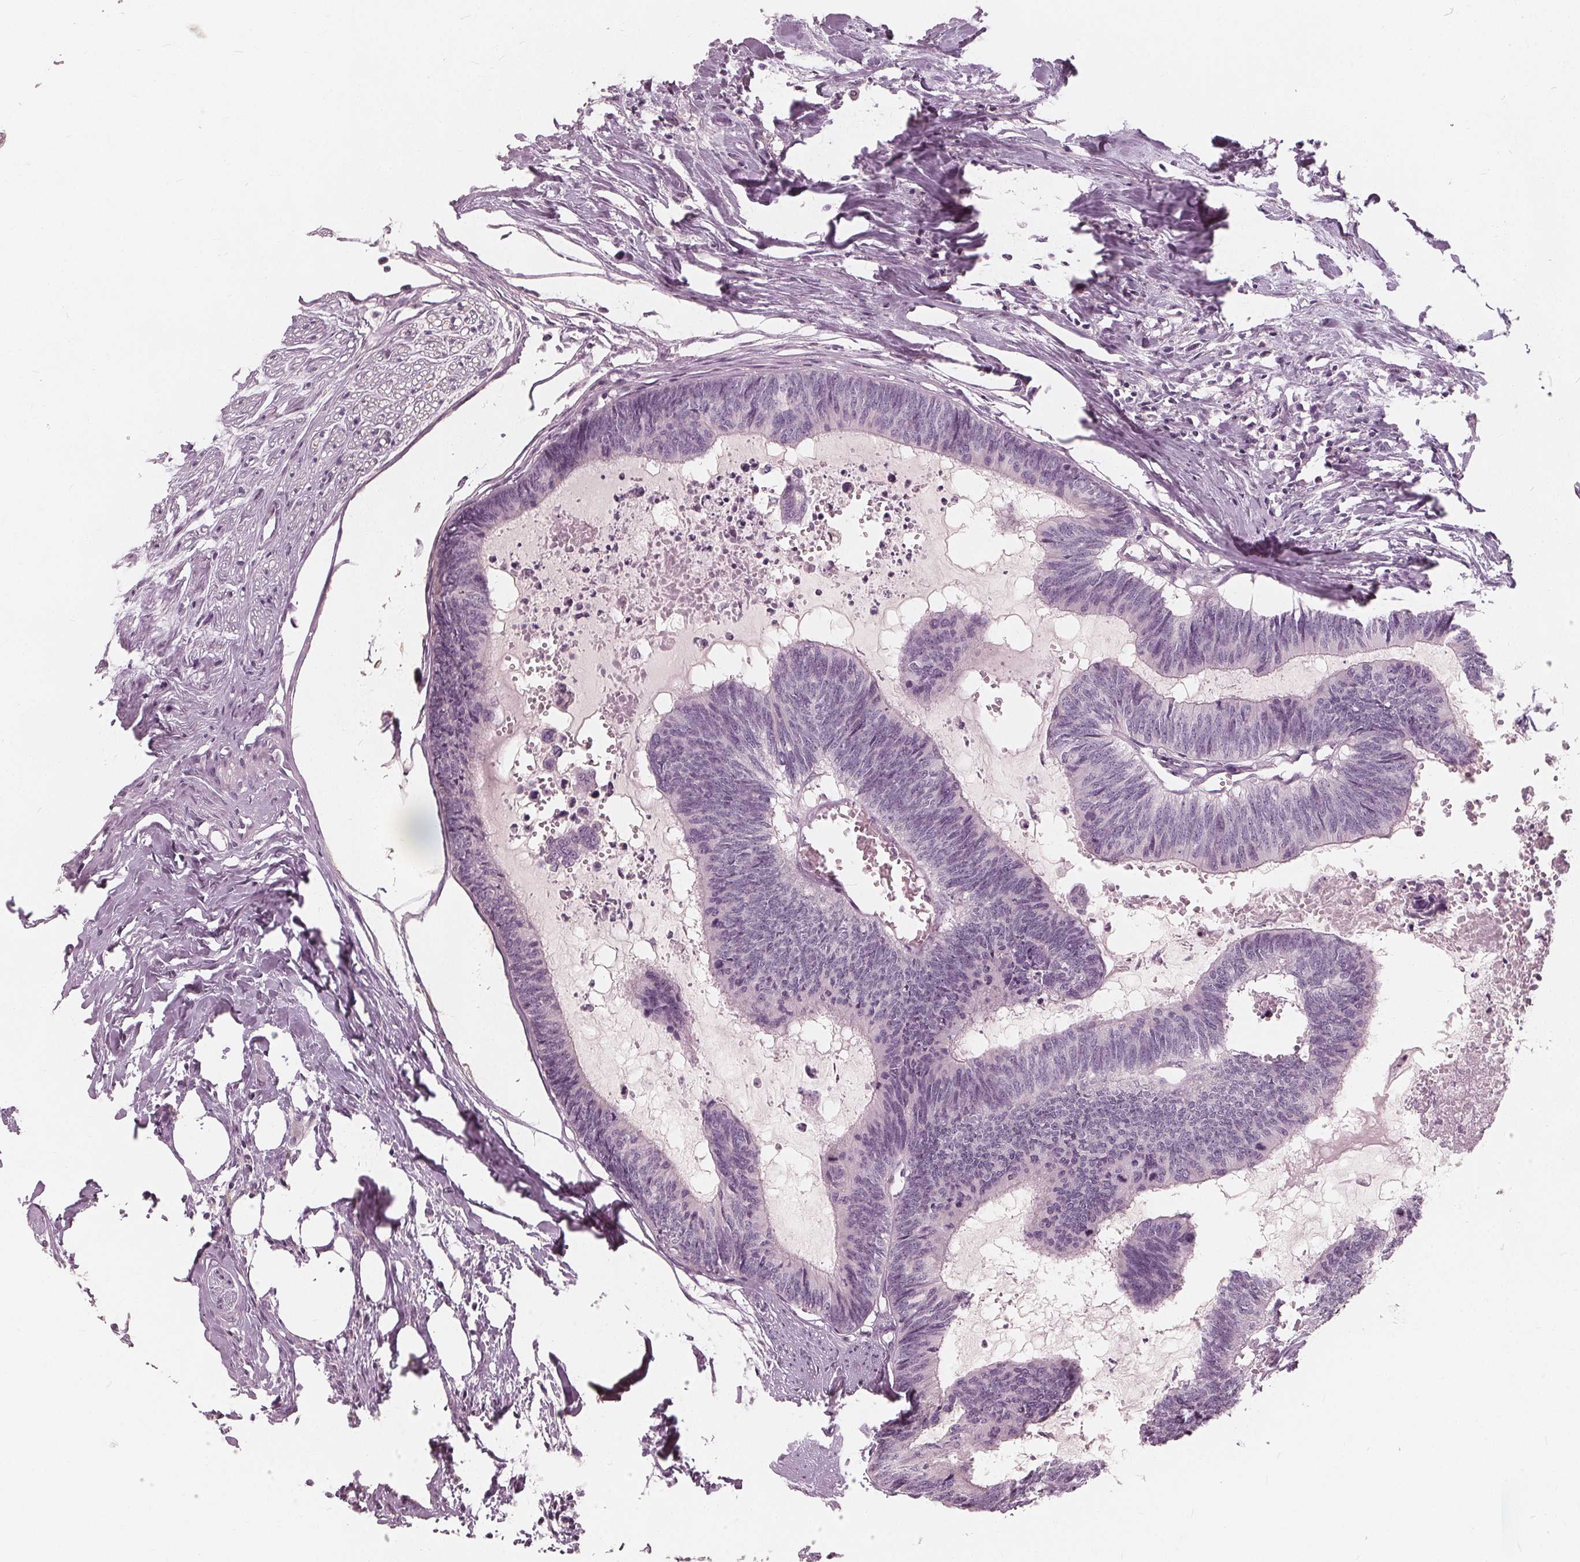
{"staining": {"intensity": "negative", "quantity": "none", "location": "none"}, "tissue": "colorectal cancer", "cell_type": "Tumor cells", "image_type": "cancer", "snomed": [{"axis": "morphology", "description": "Adenocarcinoma, NOS"}, {"axis": "topography", "description": "Colon"}, {"axis": "topography", "description": "Rectum"}], "caption": "The histopathology image exhibits no staining of tumor cells in adenocarcinoma (colorectal).", "gene": "SAT2", "patient": {"sex": "male", "age": 57}}